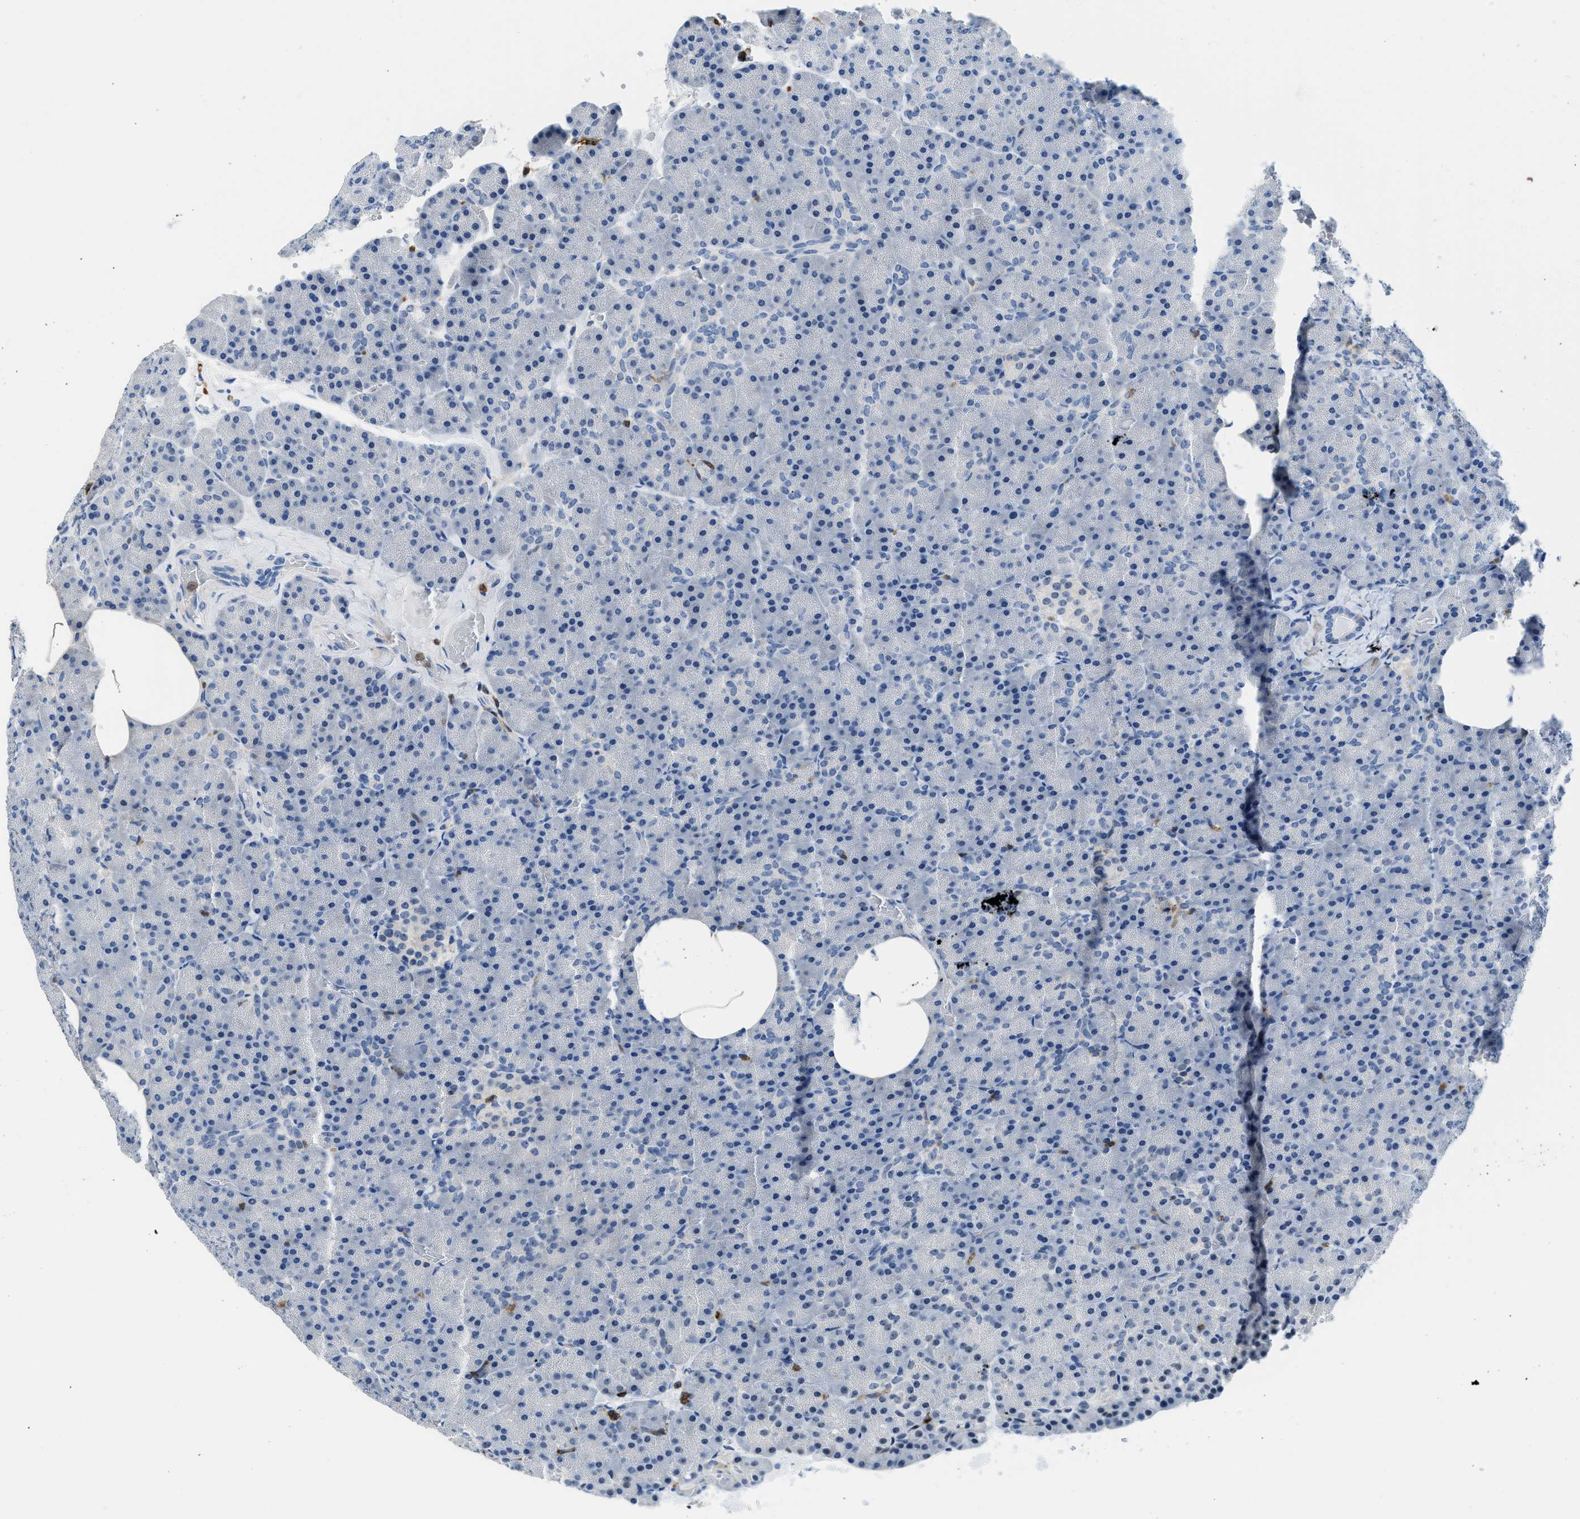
{"staining": {"intensity": "negative", "quantity": "none", "location": "none"}, "tissue": "pancreas", "cell_type": "Exocrine glandular cells", "image_type": "normal", "snomed": [{"axis": "morphology", "description": "Normal tissue, NOS"}, {"axis": "topography", "description": "Pancreas"}], "caption": "Exocrine glandular cells are negative for protein expression in unremarkable human pancreas. (DAB (3,3'-diaminobenzidine) immunohistochemistry (IHC) visualized using brightfield microscopy, high magnification).", "gene": "FAM151A", "patient": {"sex": "female", "age": 35}}